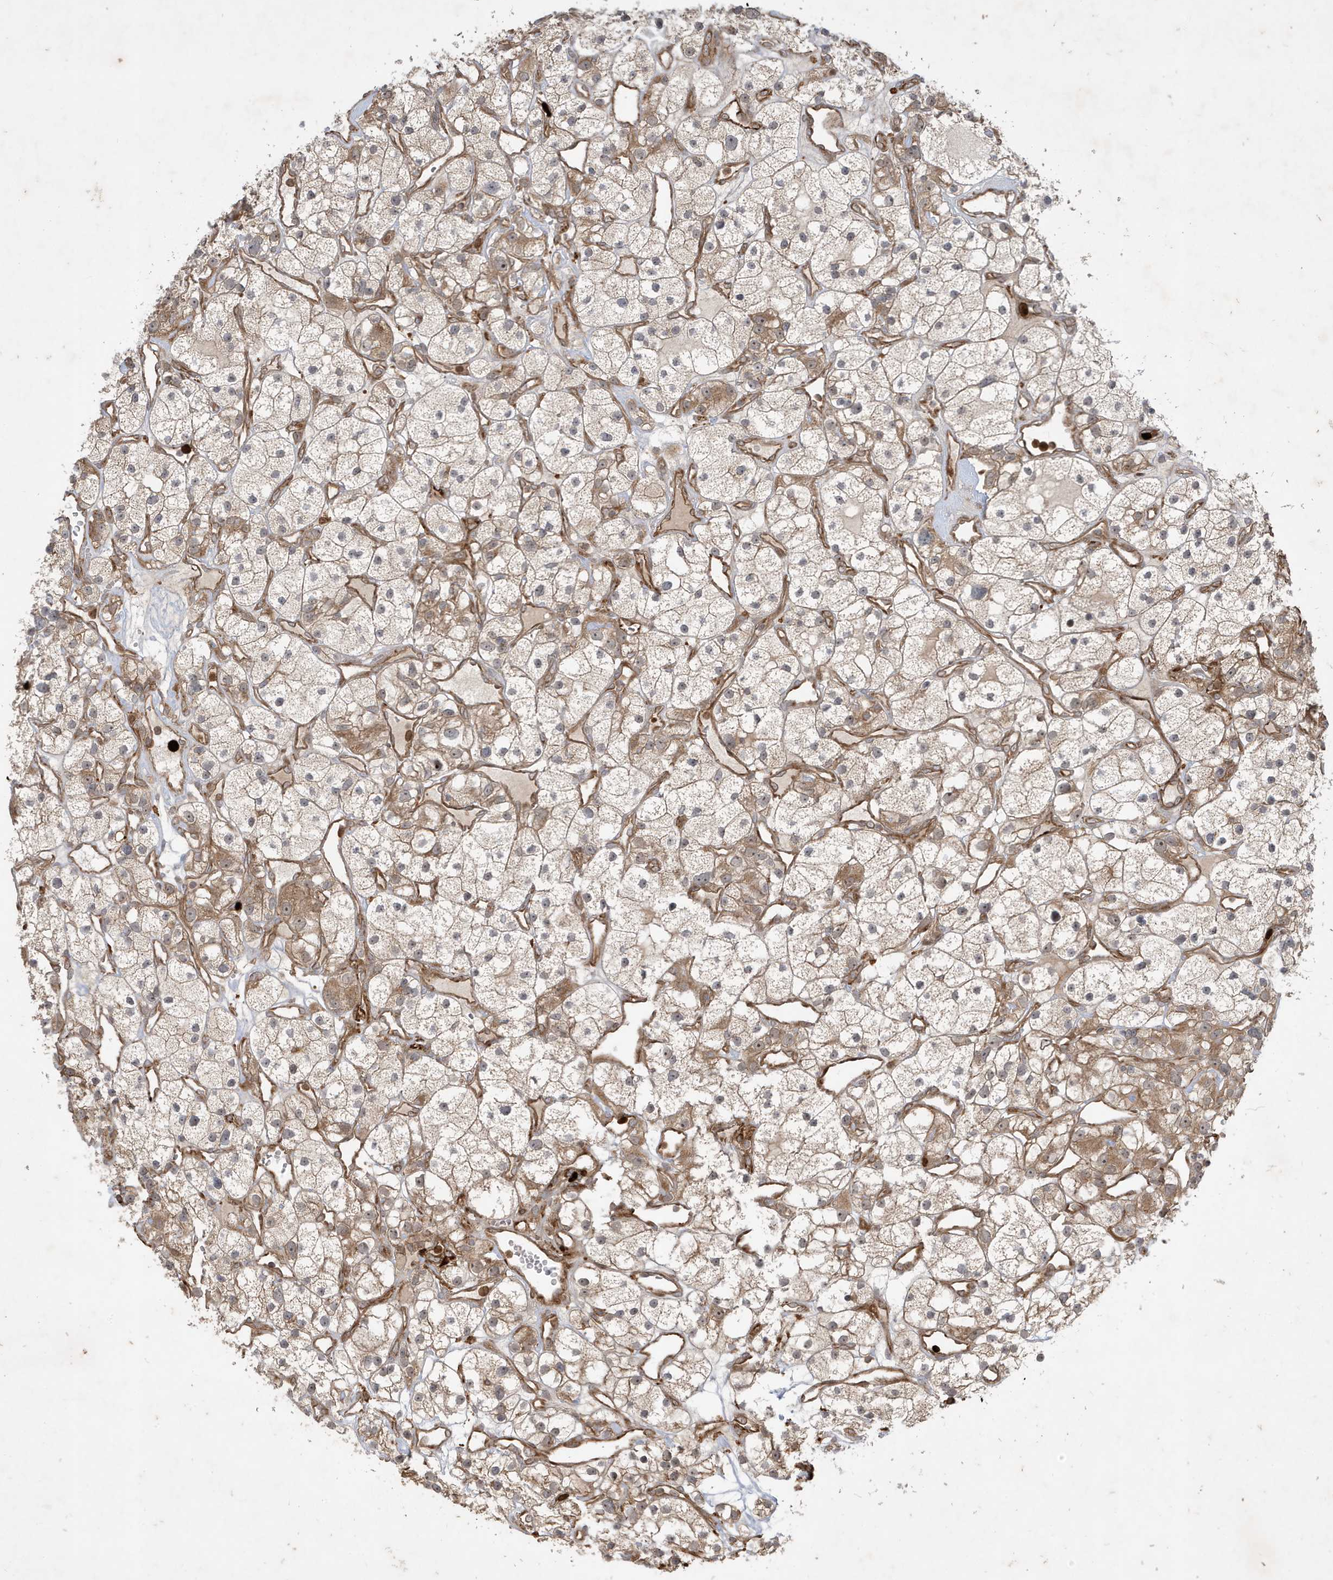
{"staining": {"intensity": "moderate", "quantity": "<25%", "location": "cytoplasmic/membranous"}, "tissue": "renal cancer", "cell_type": "Tumor cells", "image_type": "cancer", "snomed": [{"axis": "morphology", "description": "Adenocarcinoma, NOS"}, {"axis": "topography", "description": "Kidney"}], "caption": "Renal adenocarcinoma tissue displays moderate cytoplasmic/membranous staining in approximately <25% of tumor cells, visualized by immunohistochemistry.", "gene": "IFT57", "patient": {"sex": "female", "age": 57}}